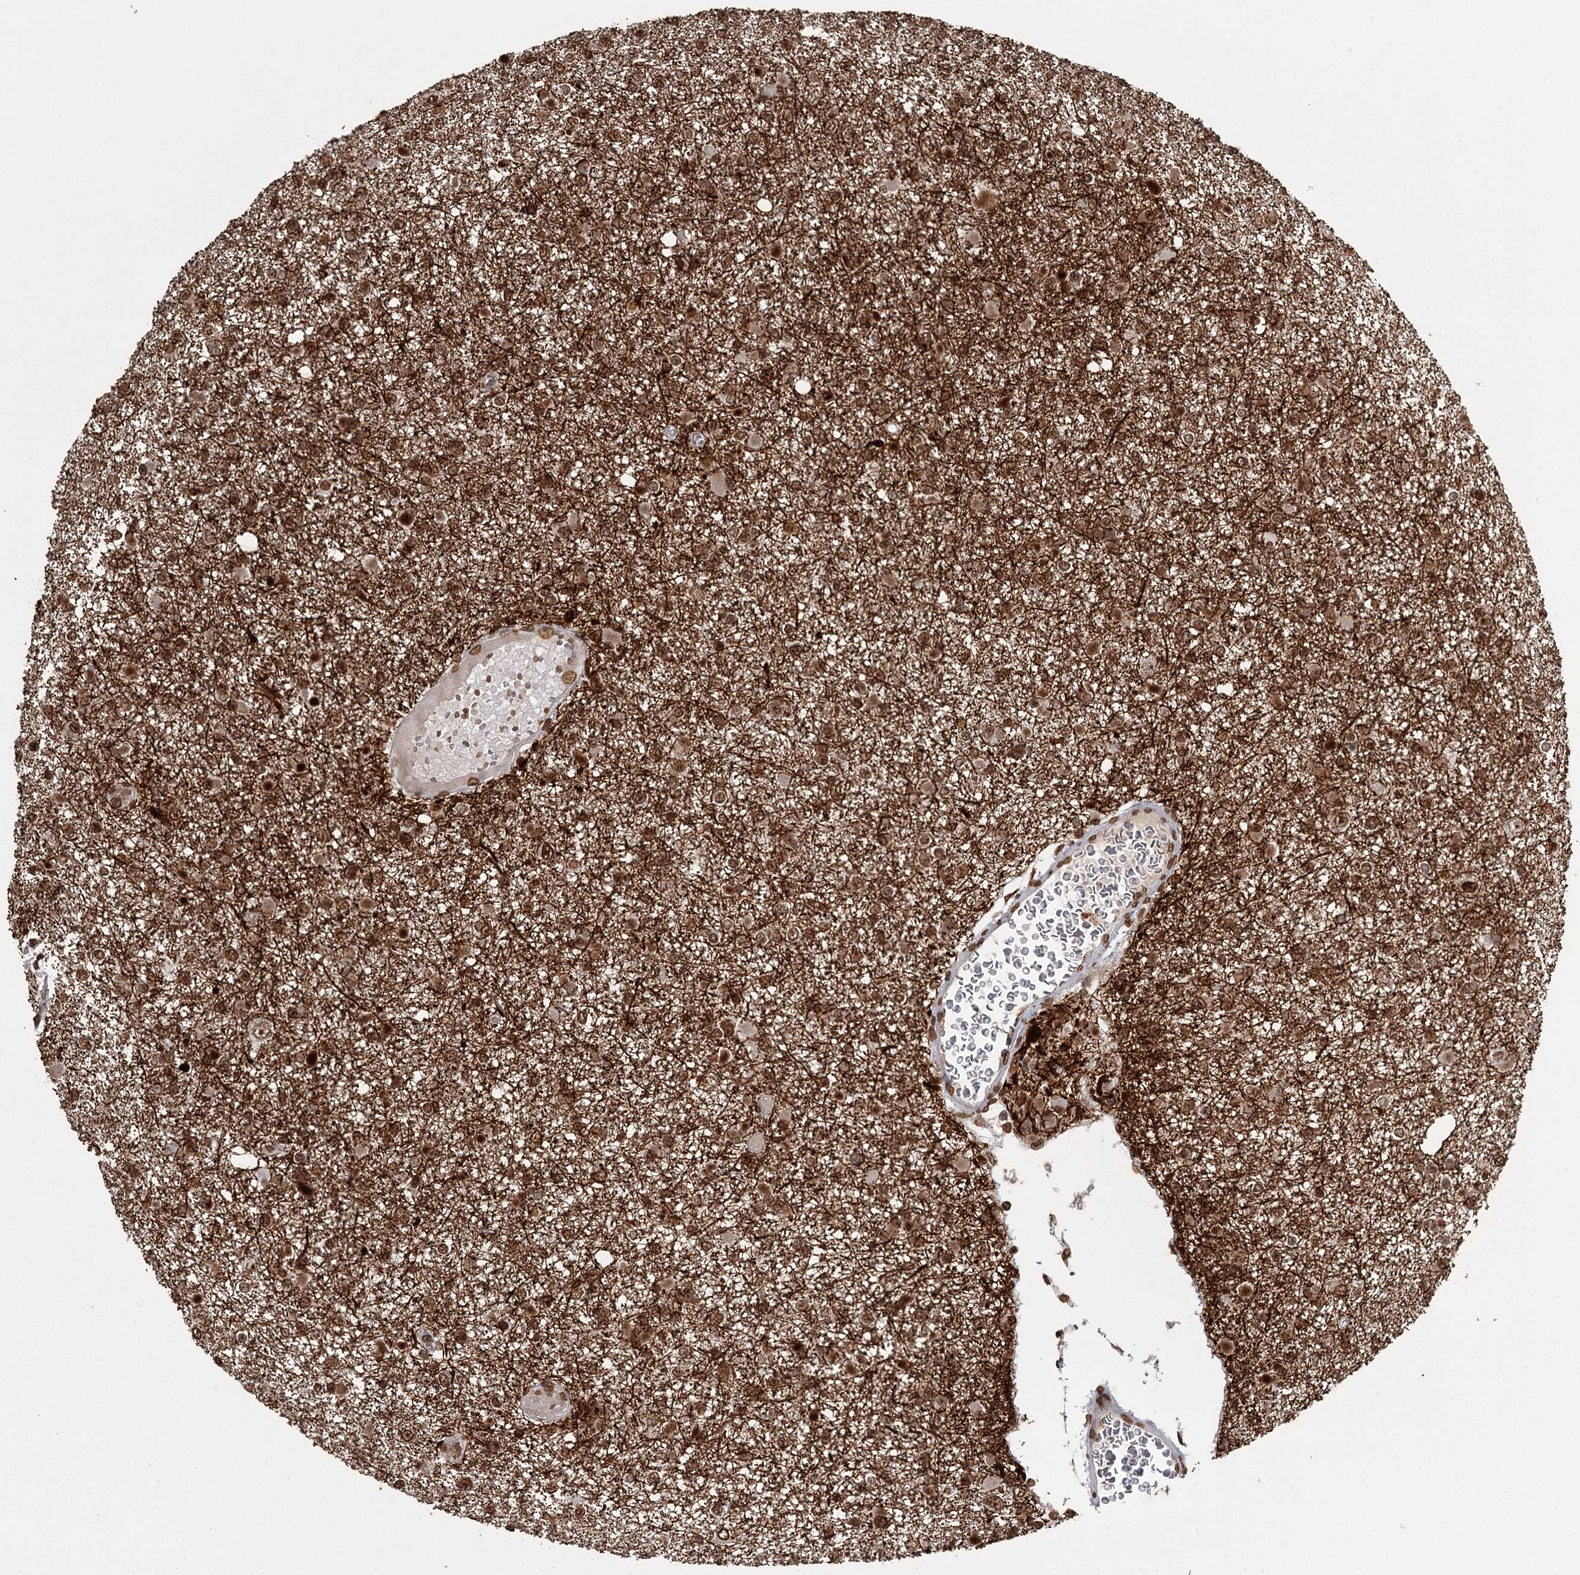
{"staining": {"intensity": "strong", "quantity": ">75%", "location": "nuclear"}, "tissue": "glioma", "cell_type": "Tumor cells", "image_type": "cancer", "snomed": [{"axis": "morphology", "description": "Glioma, malignant, Low grade"}, {"axis": "topography", "description": "Brain"}], "caption": "A brown stain shows strong nuclear expression of a protein in malignant low-grade glioma tumor cells. The protein of interest is shown in brown color, while the nuclei are stained blue.", "gene": "THYN1", "patient": {"sex": "female", "age": 22}}